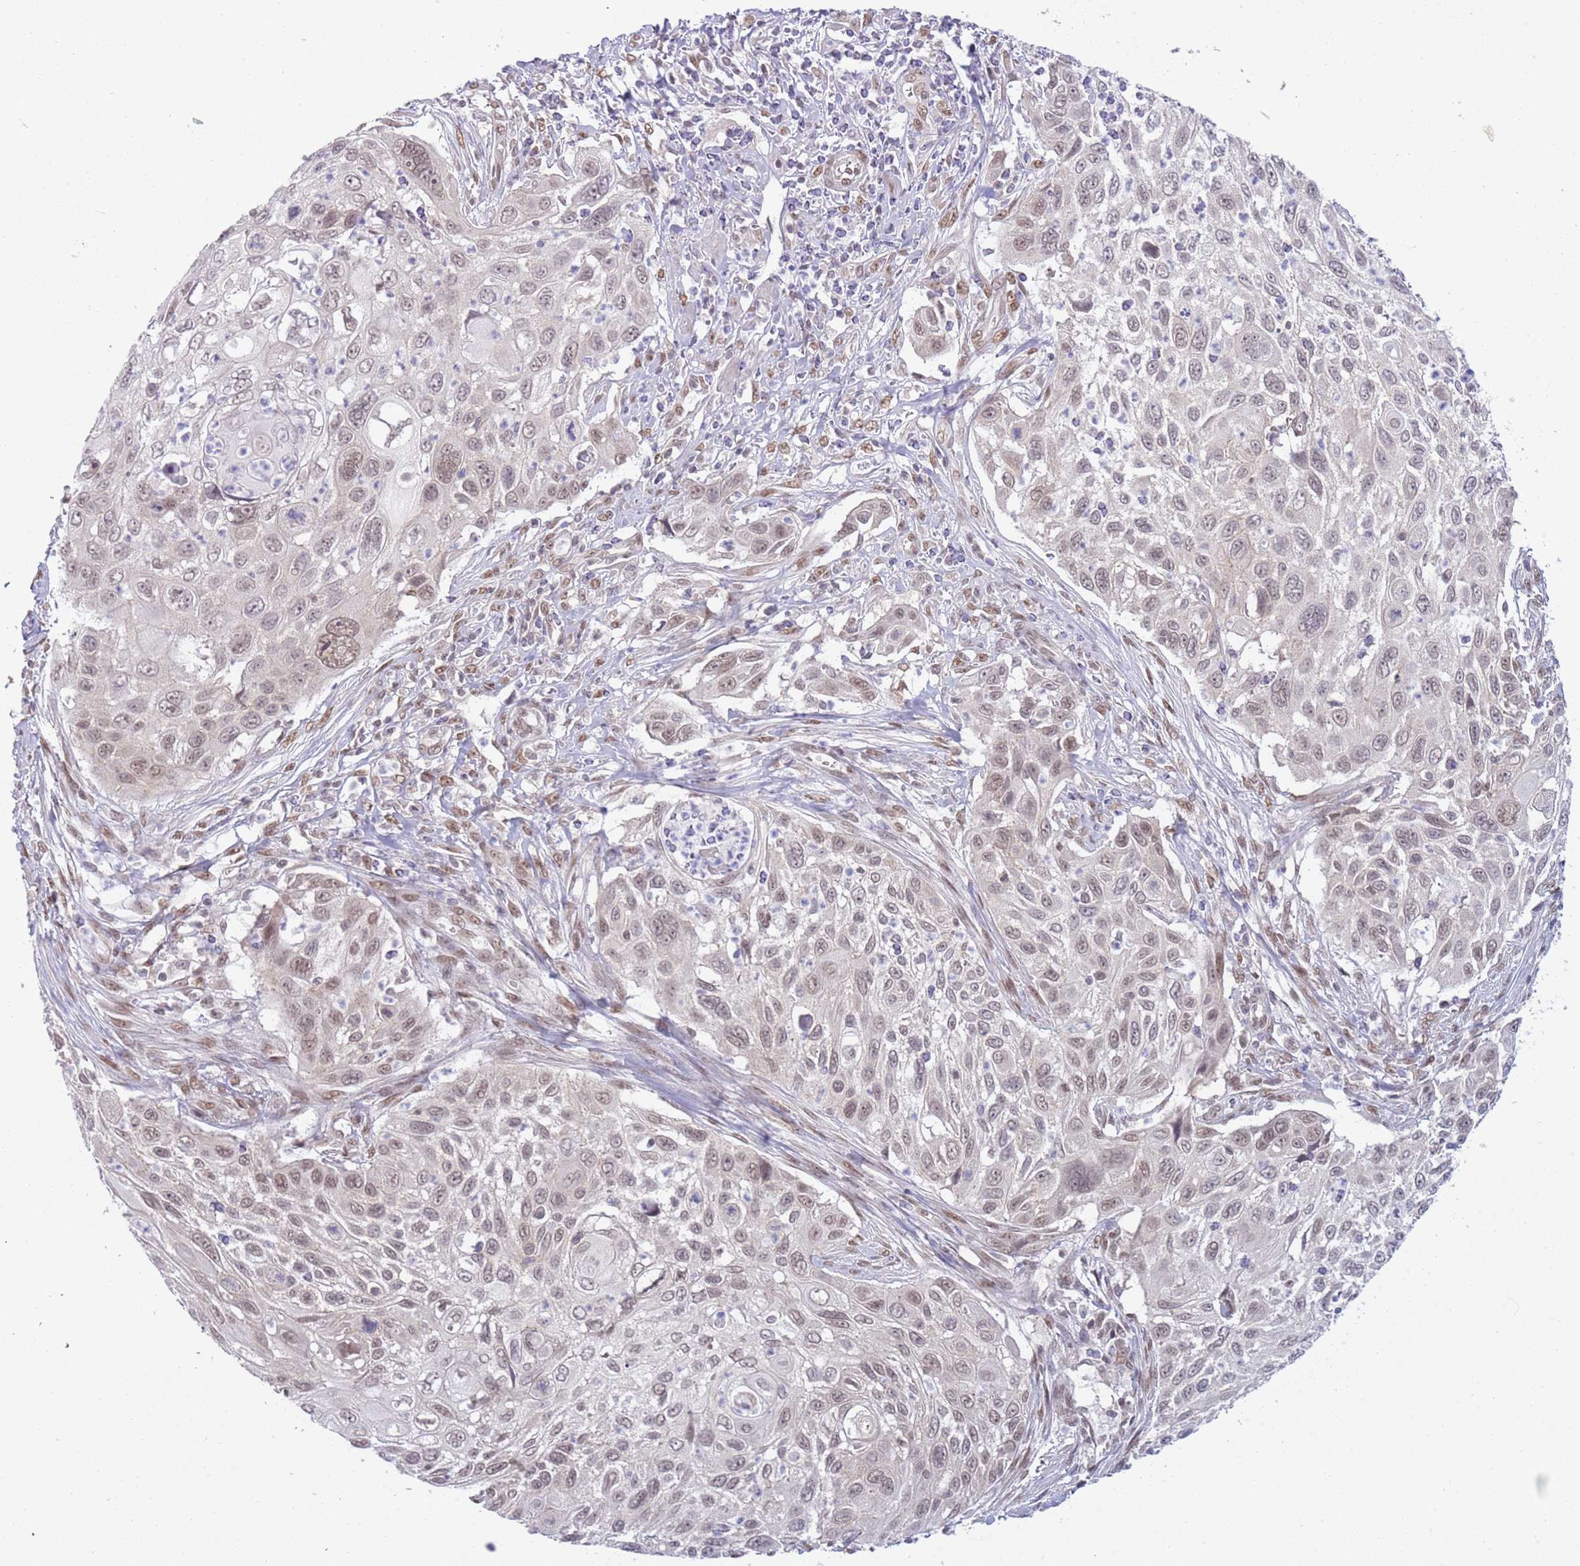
{"staining": {"intensity": "weak", "quantity": "25%-75%", "location": "nuclear"}, "tissue": "cervical cancer", "cell_type": "Tumor cells", "image_type": "cancer", "snomed": [{"axis": "morphology", "description": "Squamous cell carcinoma, NOS"}, {"axis": "topography", "description": "Cervix"}], "caption": "Immunohistochemical staining of cervical squamous cell carcinoma exhibits weak nuclear protein staining in approximately 25%-75% of tumor cells.", "gene": "TM2D1", "patient": {"sex": "female", "age": 70}}